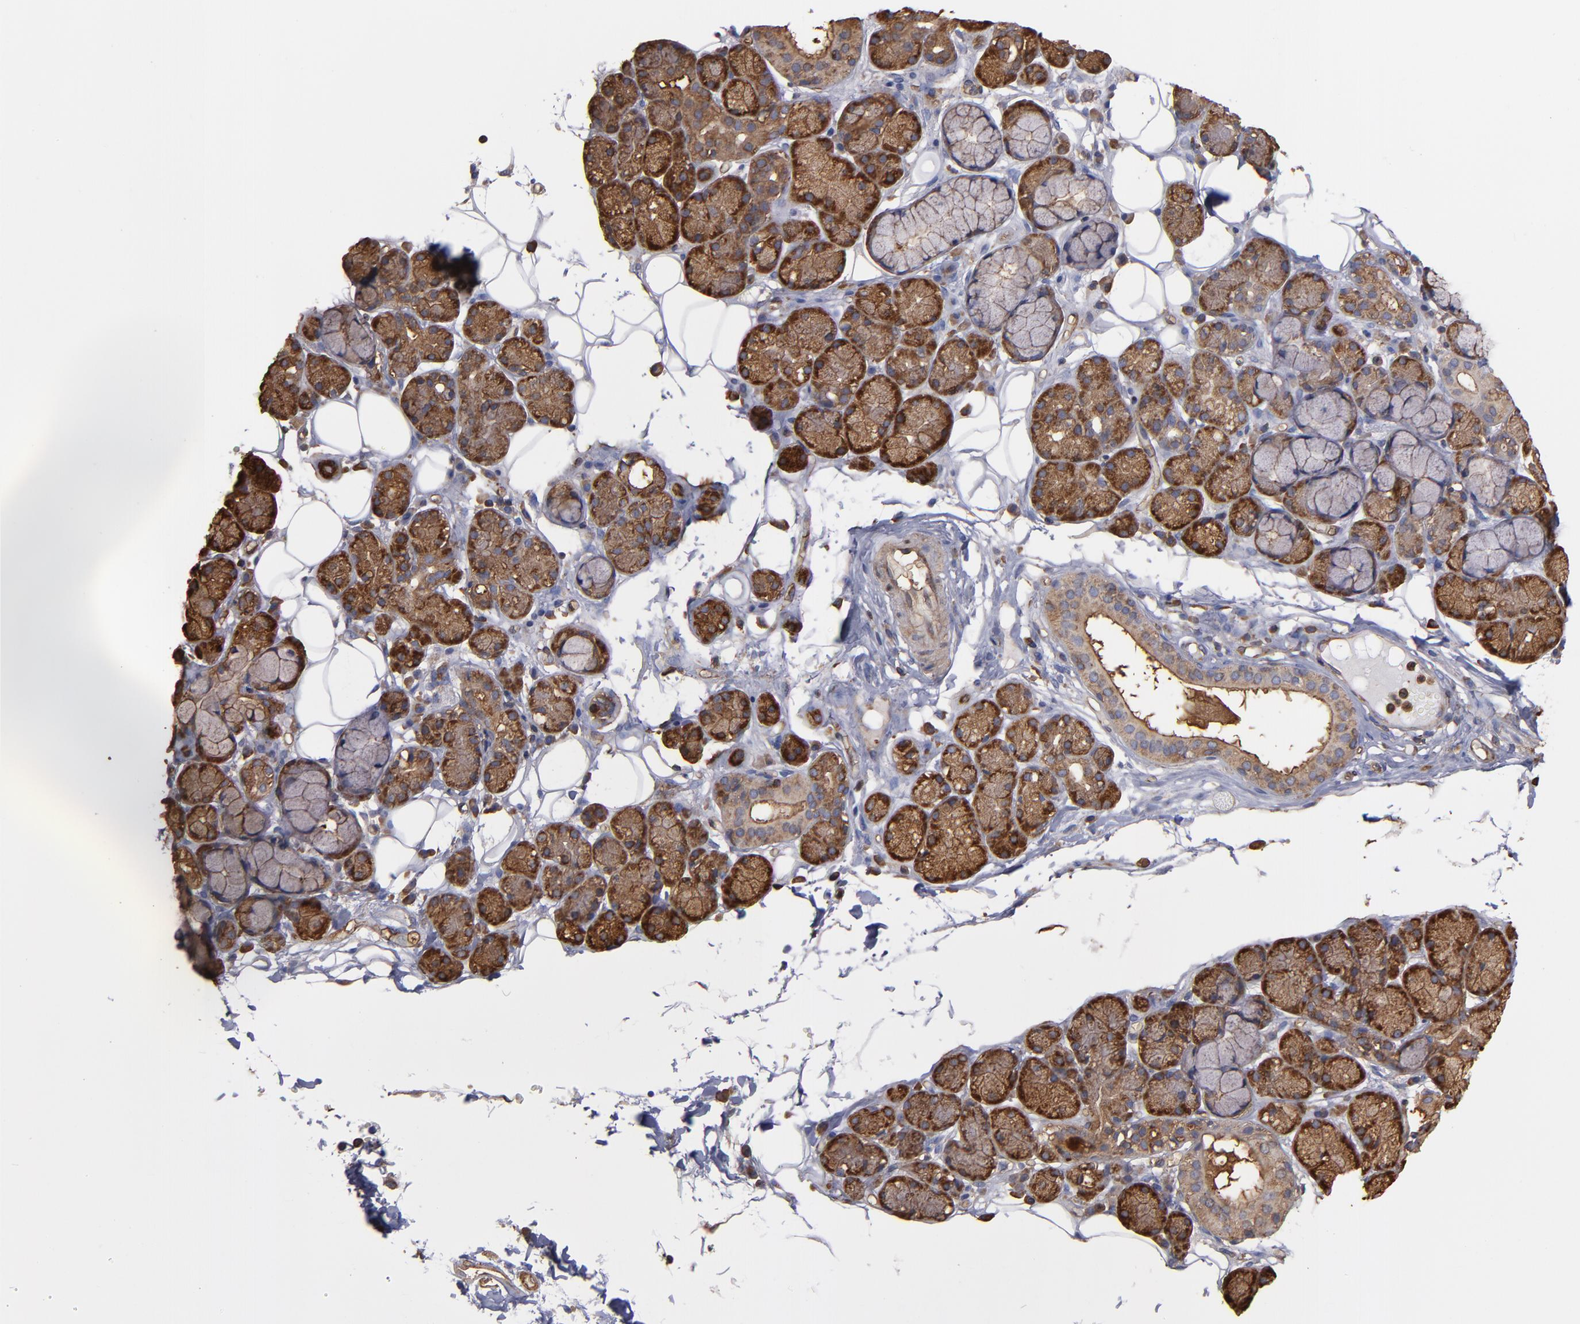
{"staining": {"intensity": "moderate", "quantity": "25%-75%", "location": "cytoplasmic/membranous"}, "tissue": "salivary gland", "cell_type": "Glandular cells", "image_type": "normal", "snomed": [{"axis": "morphology", "description": "Normal tissue, NOS"}, {"axis": "topography", "description": "Skeletal muscle"}, {"axis": "topography", "description": "Oral tissue"}, {"axis": "topography", "description": "Salivary gland"}, {"axis": "topography", "description": "Peripheral nerve tissue"}], "caption": "Moderate cytoplasmic/membranous expression for a protein is identified in about 25%-75% of glandular cells of unremarkable salivary gland using IHC.", "gene": "ACTN4", "patient": {"sex": "male", "age": 54}}